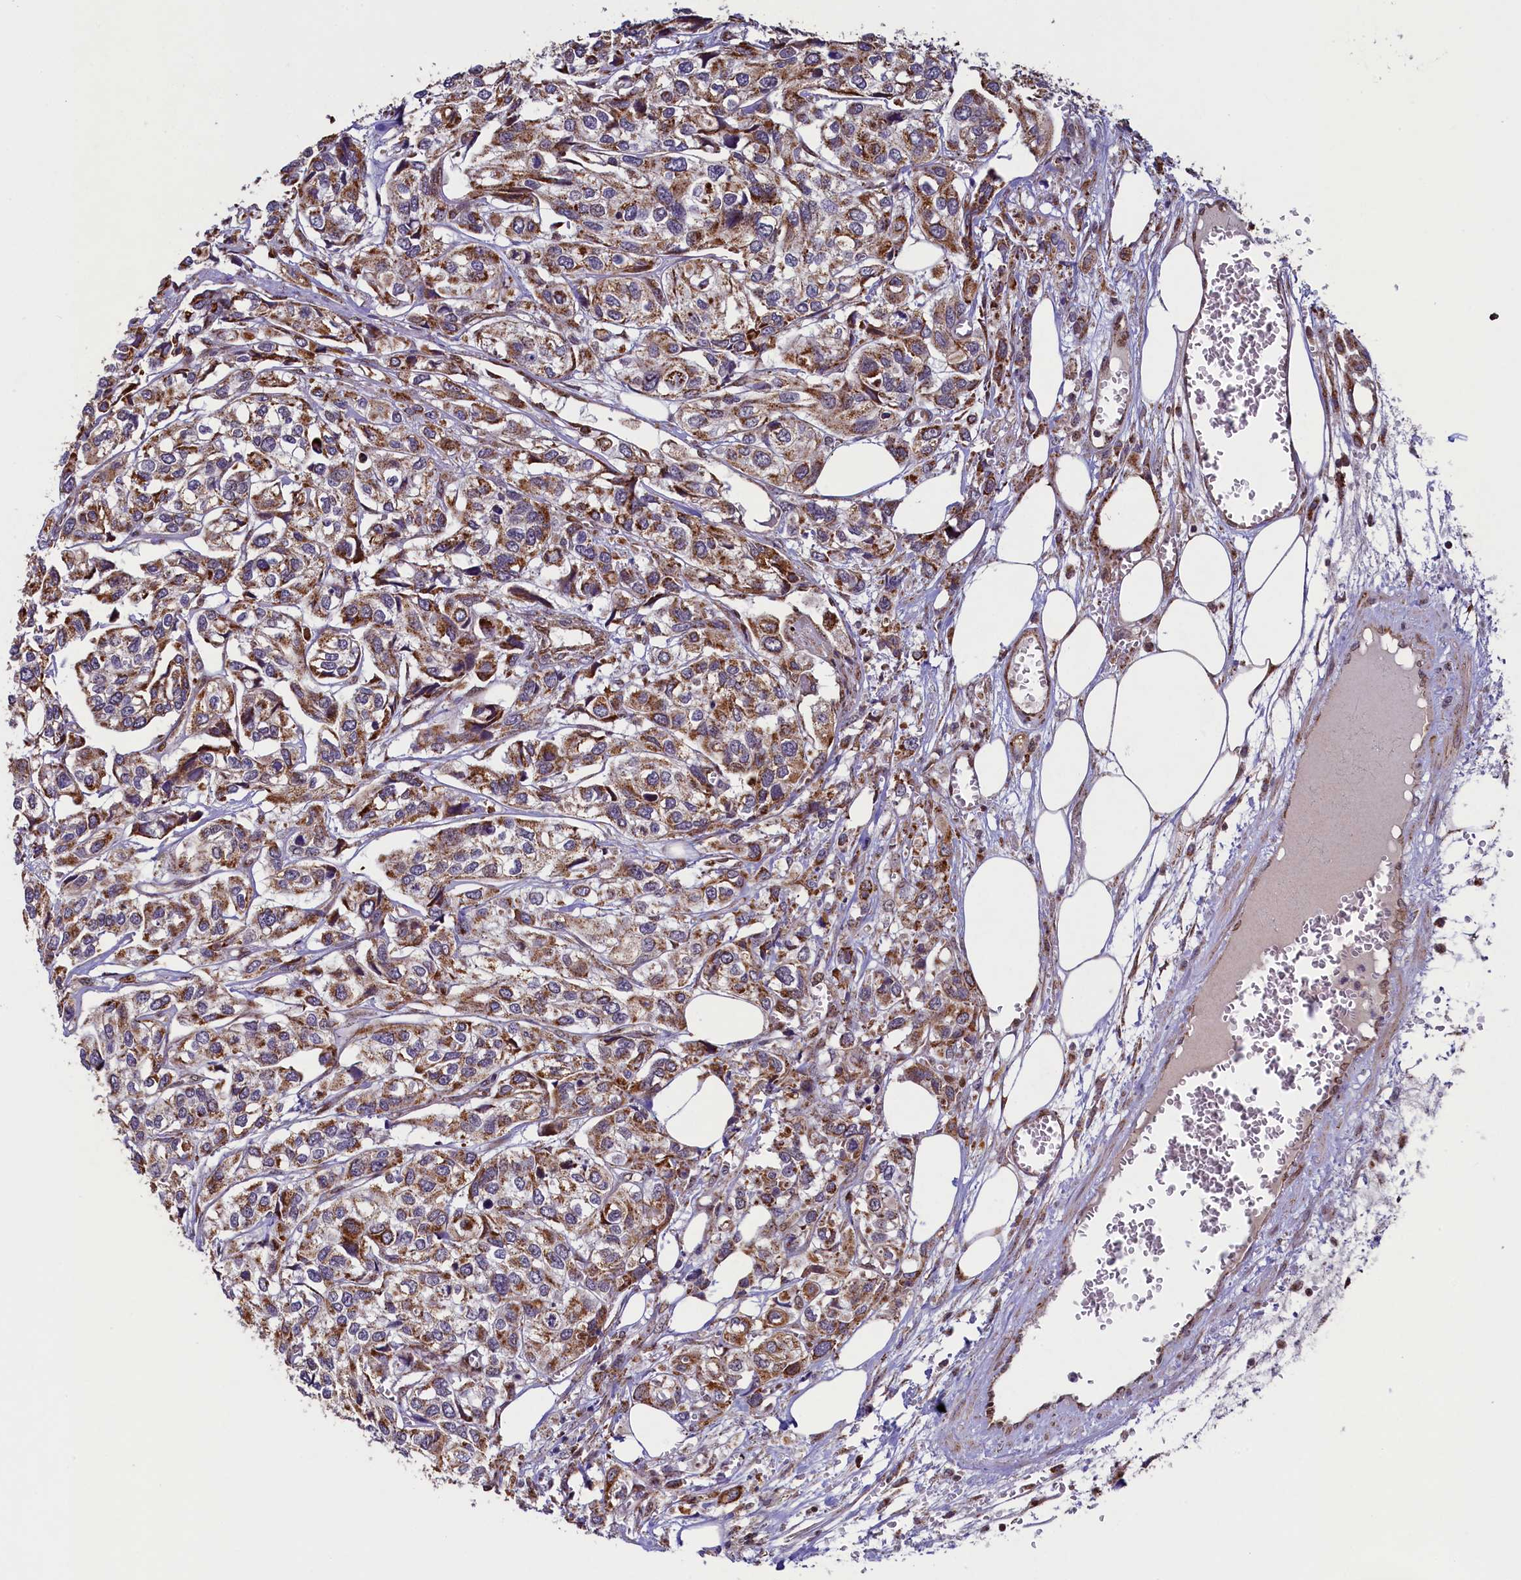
{"staining": {"intensity": "moderate", "quantity": ">75%", "location": "cytoplasmic/membranous"}, "tissue": "urothelial cancer", "cell_type": "Tumor cells", "image_type": "cancer", "snomed": [{"axis": "morphology", "description": "Urothelial carcinoma, High grade"}, {"axis": "topography", "description": "Urinary bladder"}], "caption": "Moderate cytoplasmic/membranous staining is seen in approximately >75% of tumor cells in urothelial cancer.", "gene": "ZNF577", "patient": {"sex": "male", "age": 67}}